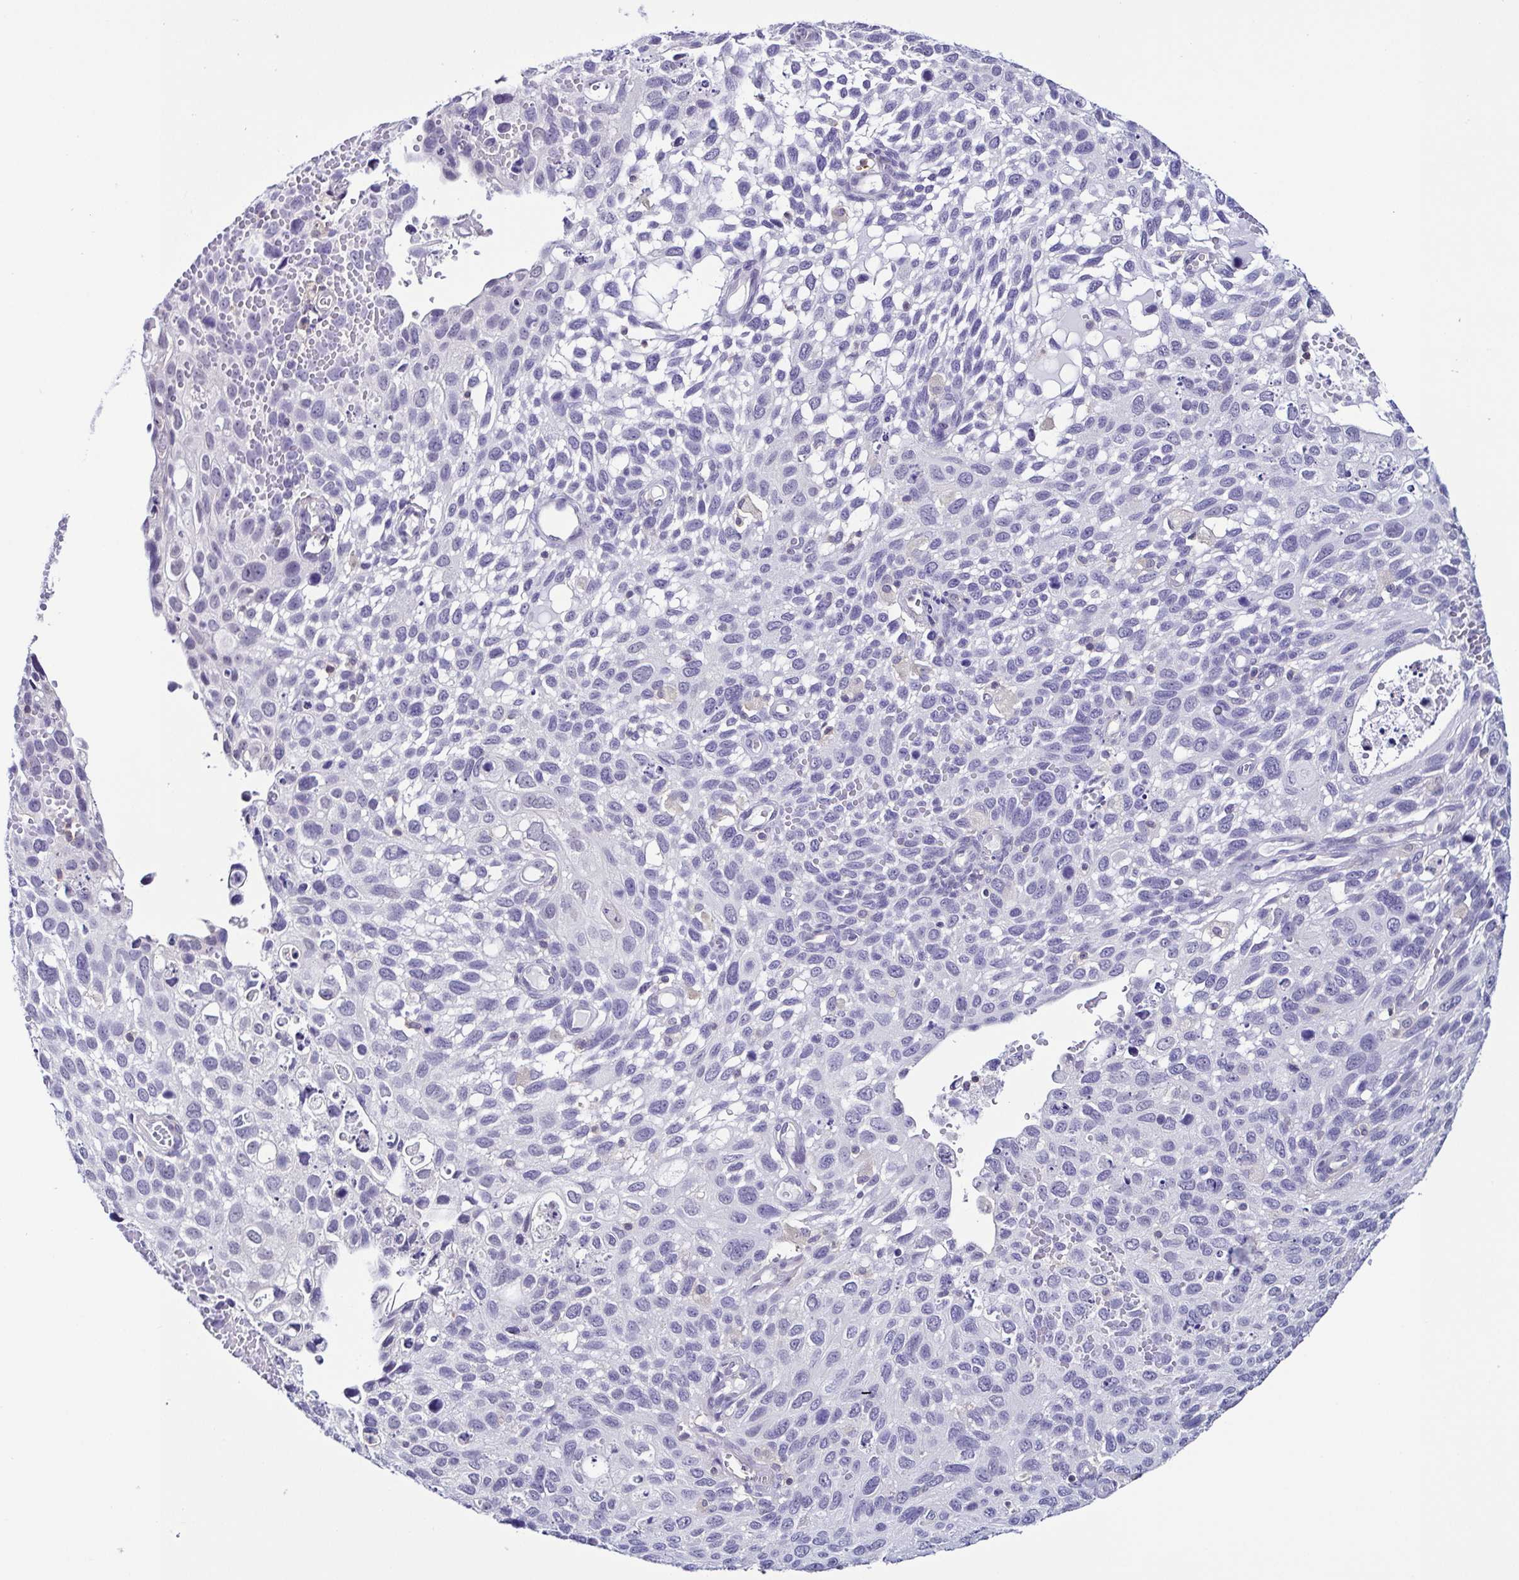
{"staining": {"intensity": "negative", "quantity": "none", "location": "none"}, "tissue": "cervical cancer", "cell_type": "Tumor cells", "image_type": "cancer", "snomed": [{"axis": "morphology", "description": "Squamous cell carcinoma, NOS"}, {"axis": "topography", "description": "Cervix"}], "caption": "An image of cervical cancer (squamous cell carcinoma) stained for a protein displays no brown staining in tumor cells.", "gene": "TNNT2", "patient": {"sex": "female", "age": 70}}